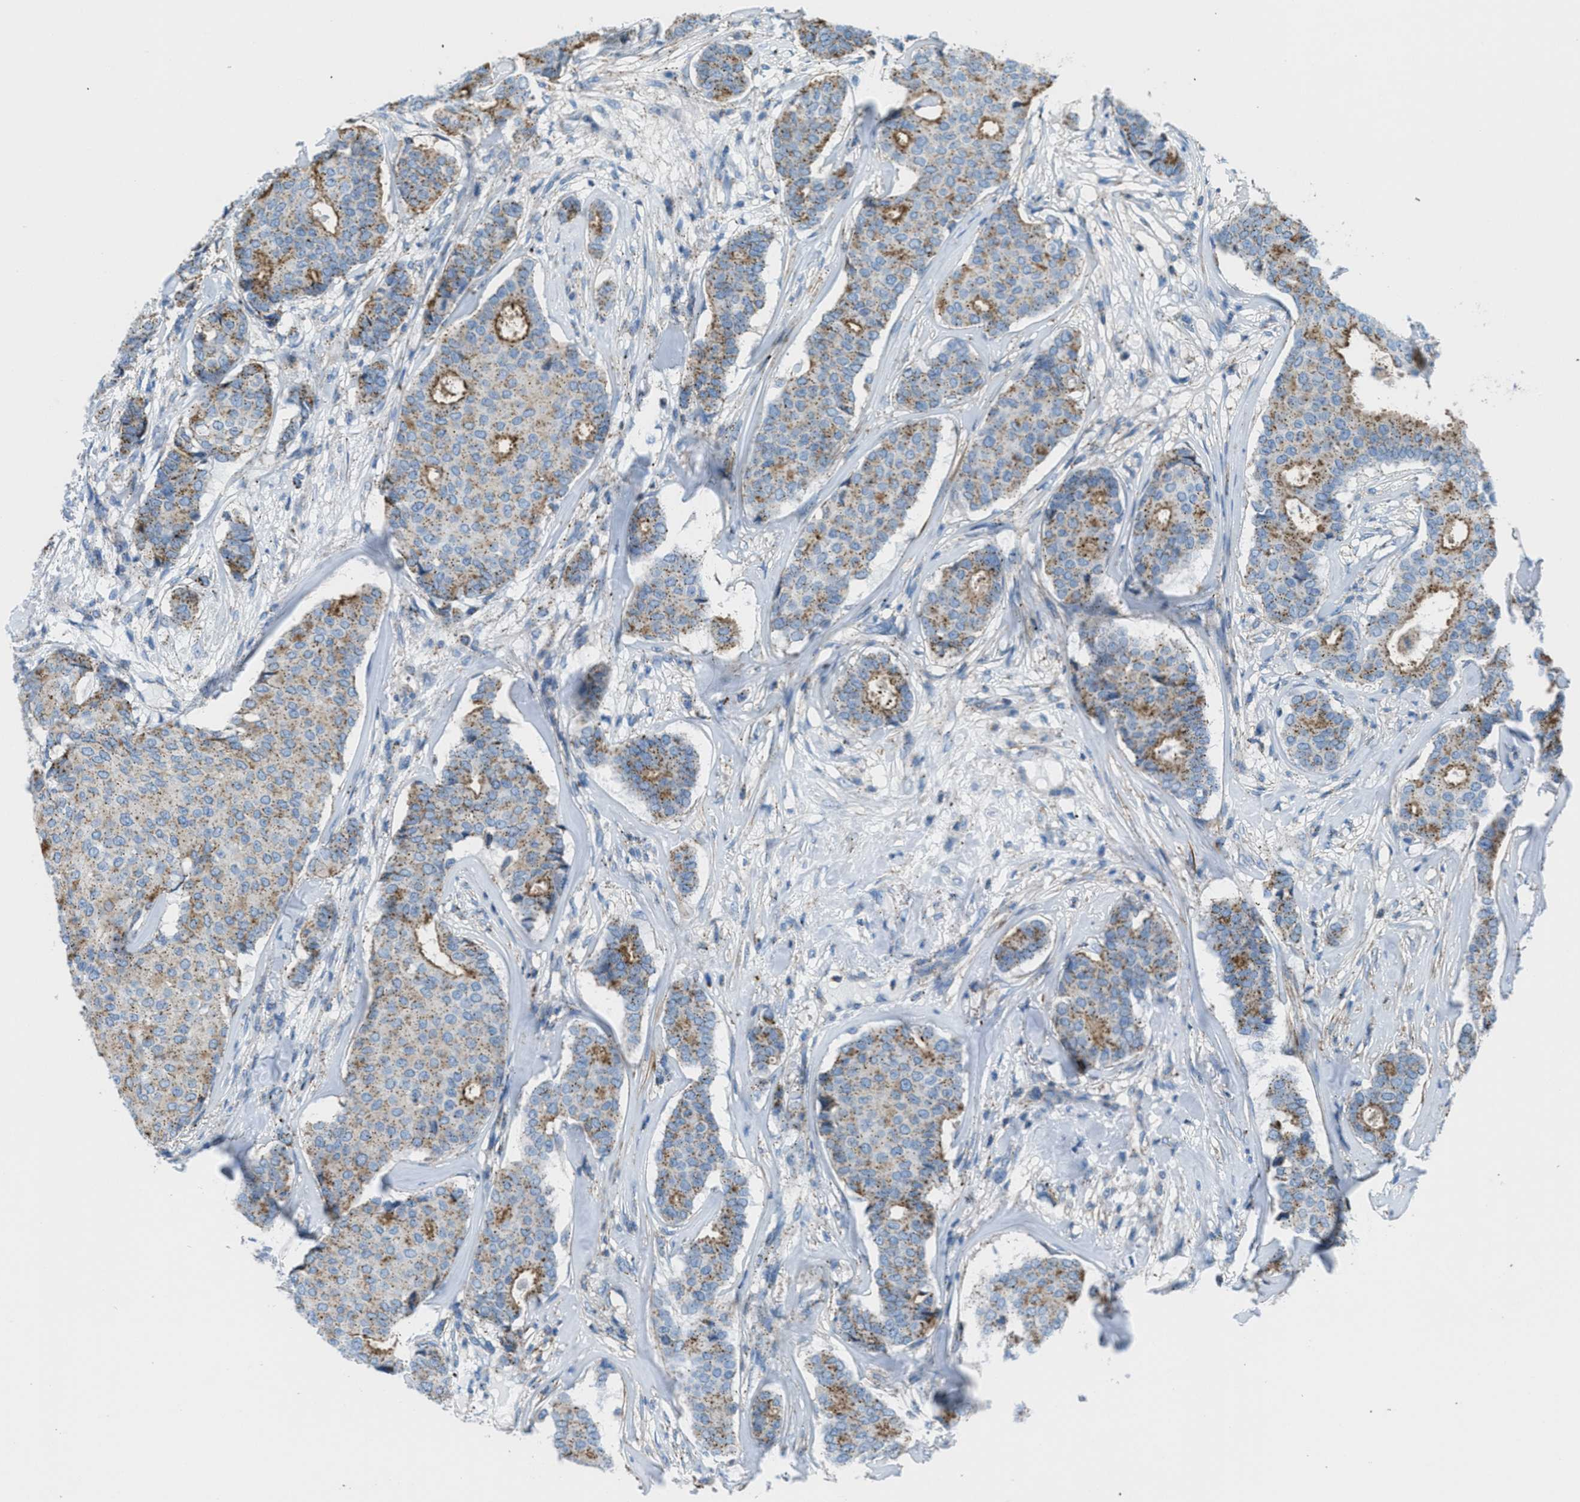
{"staining": {"intensity": "moderate", "quantity": ">75%", "location": "cytoplasmic/membranous"}, "tissue": "breast cancer", "cell_type": "Tumor cells", "image_type": "cancer", "snomed": [{"axis": "morphology", "description": "Duct carcinoma"}, {"axis": "topography", "description": "Breast"}], "caption": "A medium amount of moderate cytoplasmic/membranous staining is seen in about >75% of tumor cells in breast infiltrating ductal carcinoma tissue.", "gene": "MFSD13A", "patient": {"sex": "female", "age": 75}}